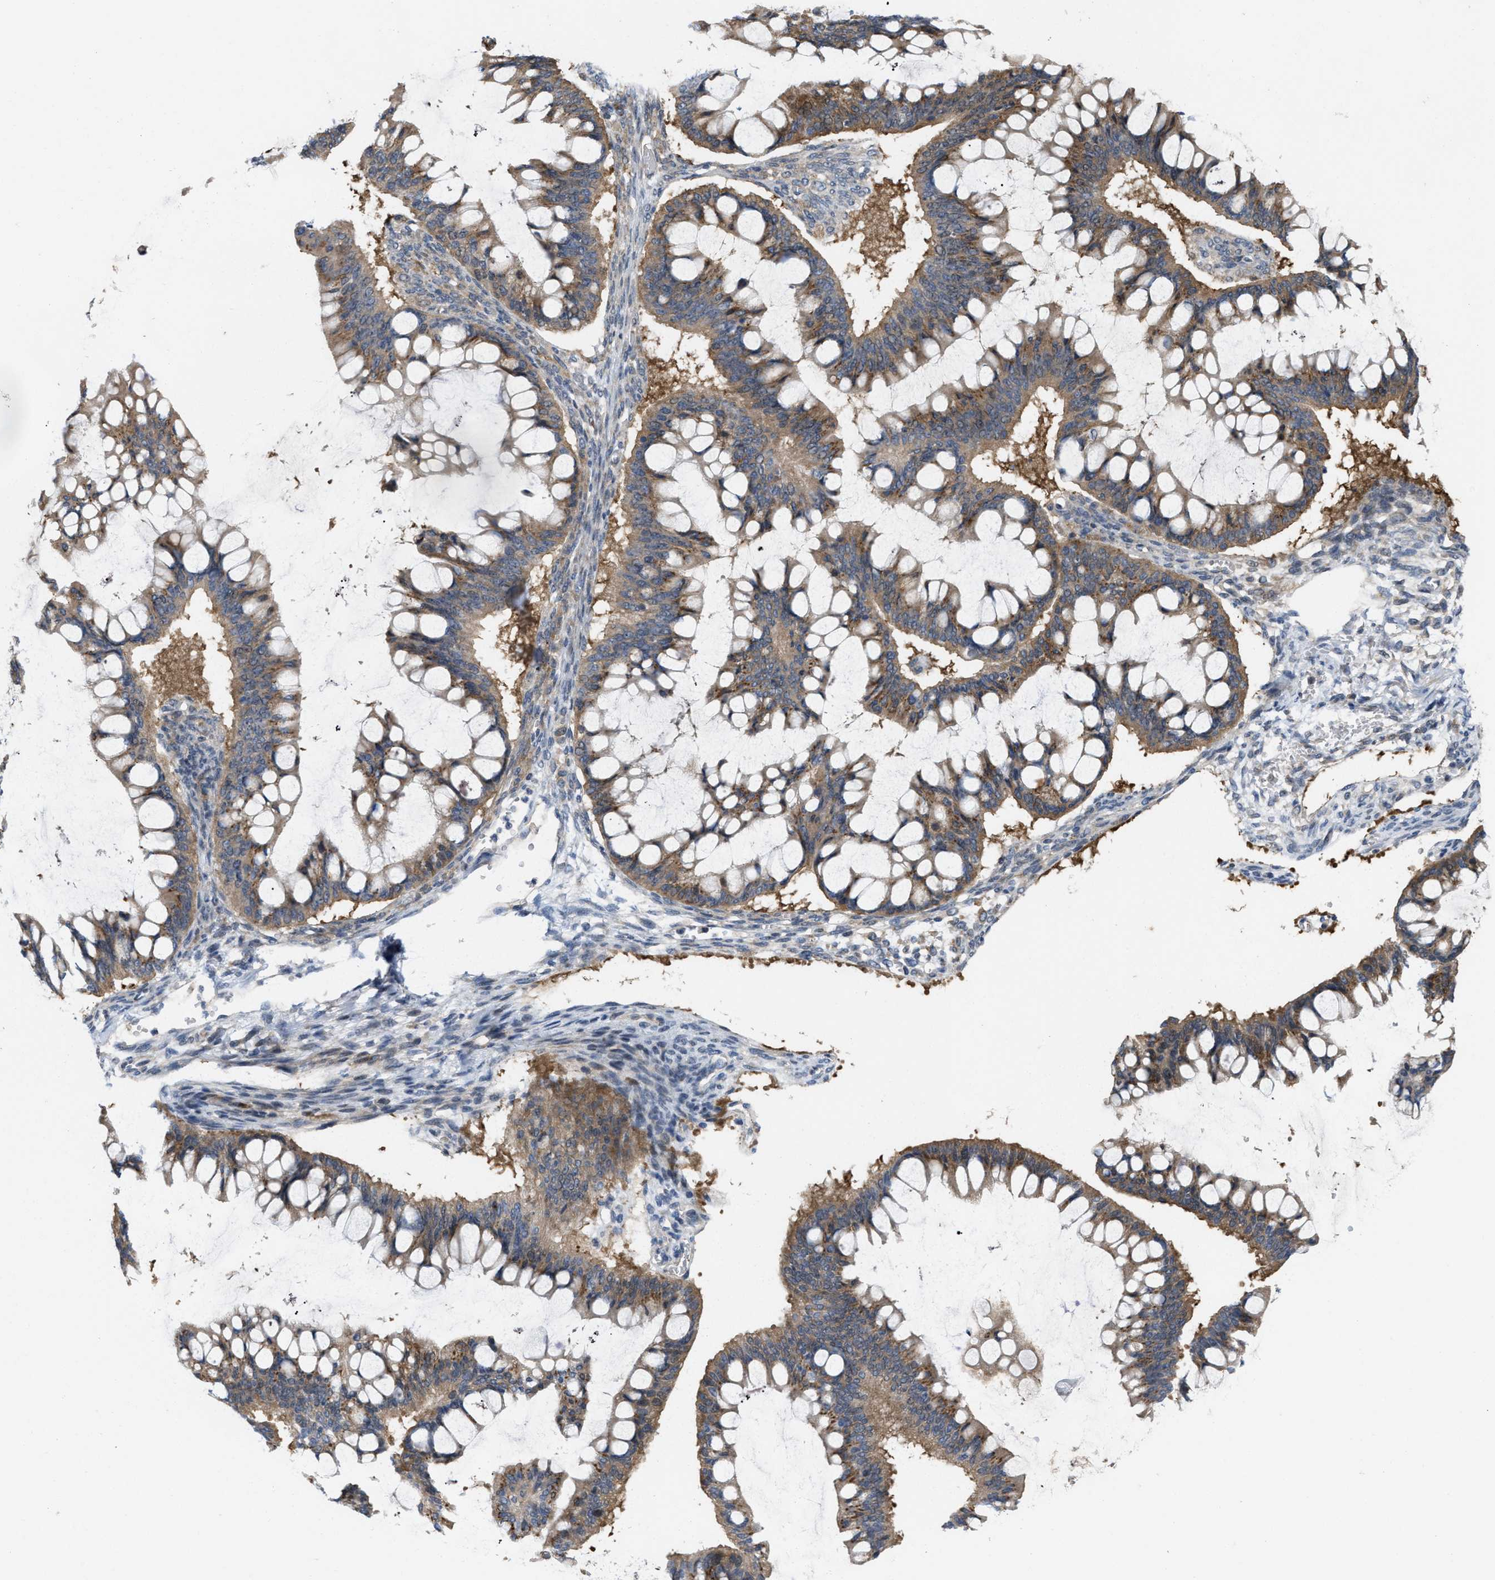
{"staining": {"intensity": "moderate", "quantity": ">75%", "location": "cytoplasmic/membranous"}, "tissue": "ovarian cancer", "cell_type": "Tumor cells", "image_type": "cancer", "snomed": [{"axis": "morphology", "description": "Cystadenocarcinoma, mucinous, NOS"}, {"axis": "topography", "description": "Ovary"}], "caption": "Human ovarian mucinous cystadenocarcinoma stained for a protein (brown) reveals moderate cytoplasmic/membranous positive positivity in about >75% of tumor cells.", "gene": "CSNK1A1", "patient": {"sex": "female", "age": 73}}